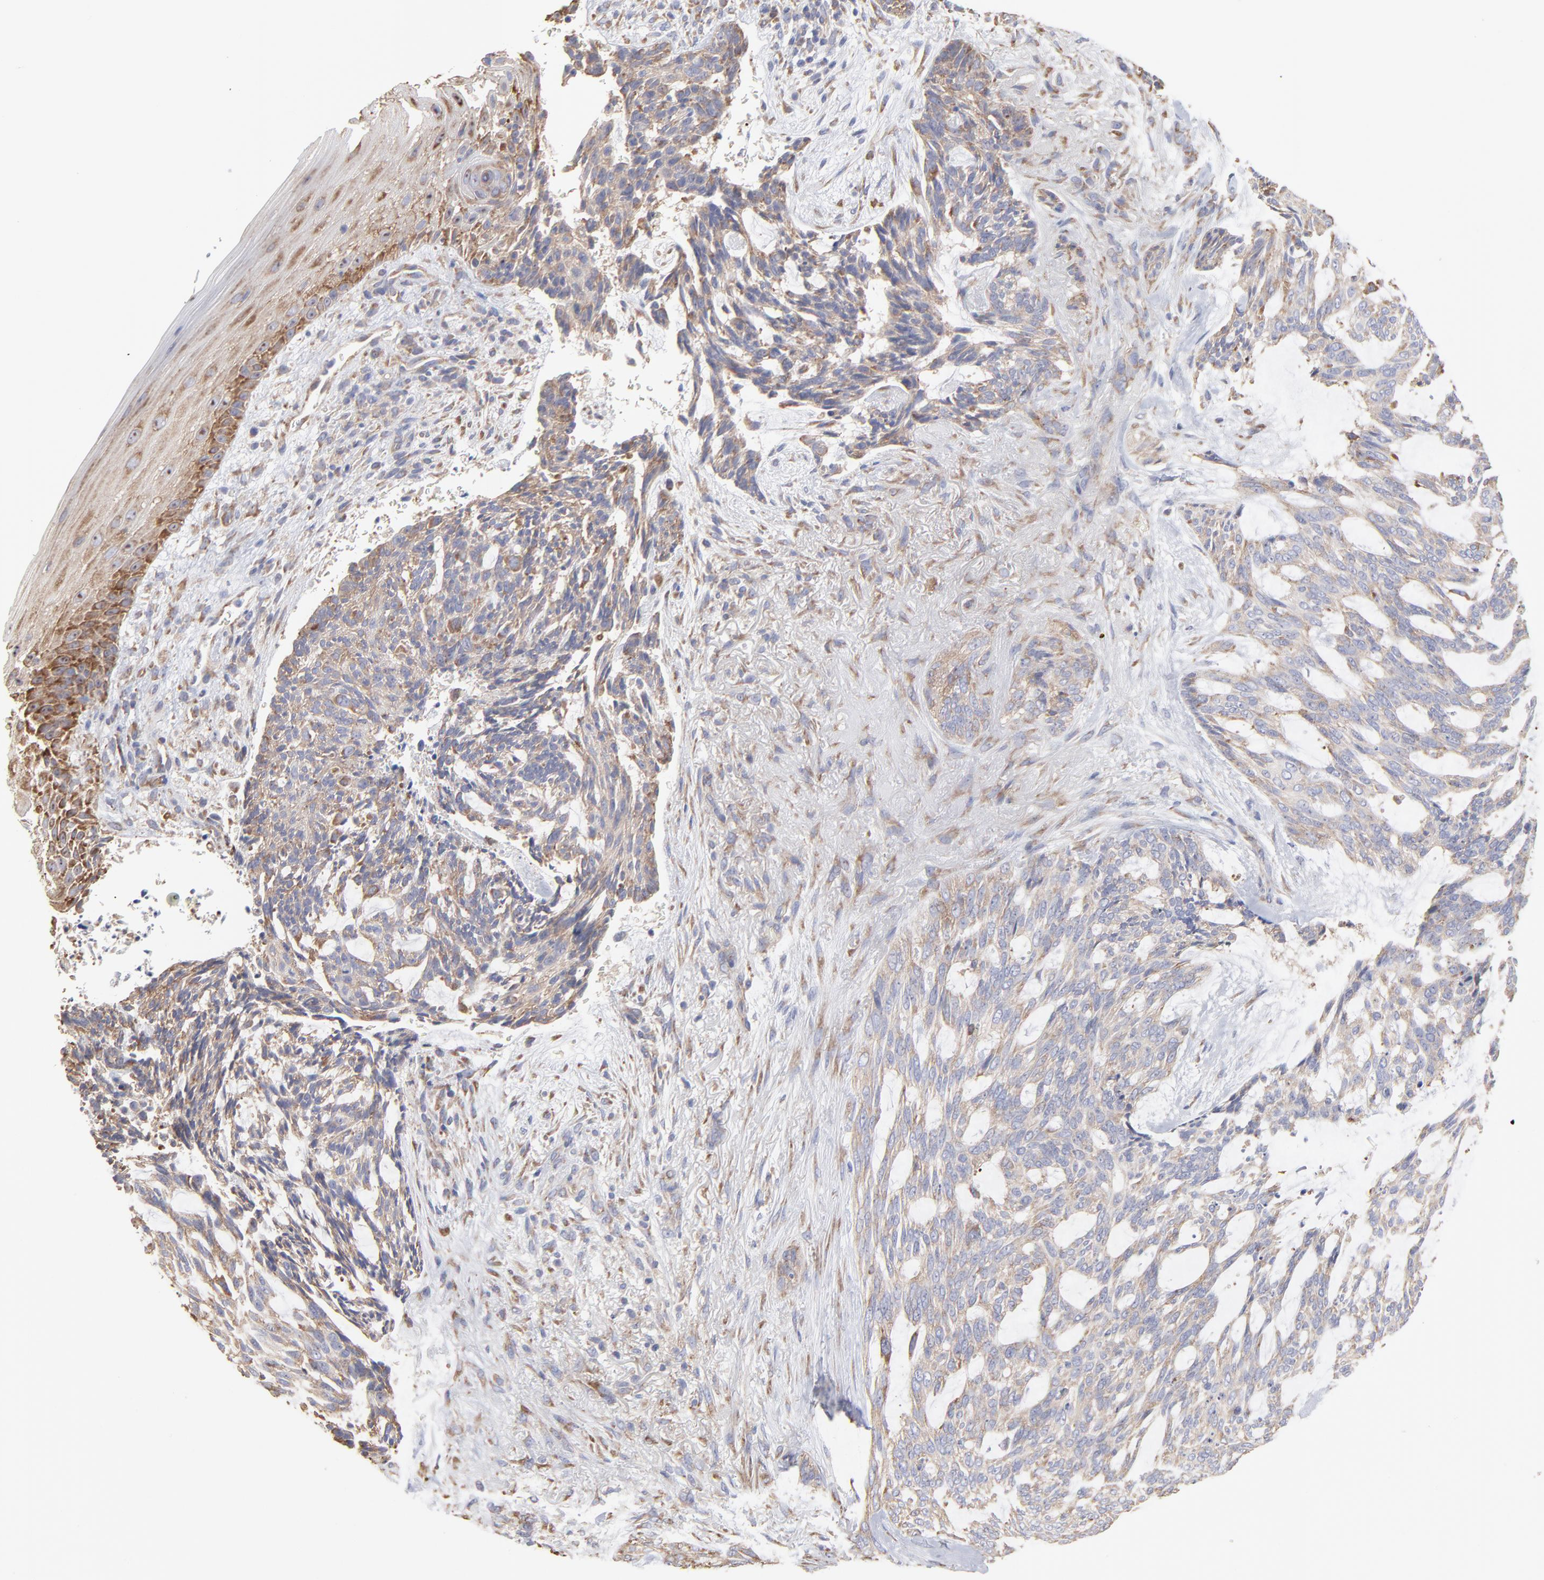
{"staining": {"intensity": "weak", "quantity": ">75%", "location": "cytoplasmic/membranous"}, "tissue": "skin cancer", "cell_type": "Tumor cells", "image_type": "cancer", "snomed": [{"axis": "morphology", "description": "Normal tissue, NOS"}, {"axis": "morphology", "description": "Basal cell carcinoma"}, {"axis": "topography", "description": "Skin"}], "caption": "Immunohistochemistry (IHC) (DAB (3,3'-diaminobenzidine)) staining of skin basal cell carcinoma reveals weak cytoplasmic/membranous protein expression in about >75% of tumor cells. The protein is shown in brown color, while the nuclei are stained blue.", "gene": "RPL3", "patient": {"sex": "female", "age": 71}}